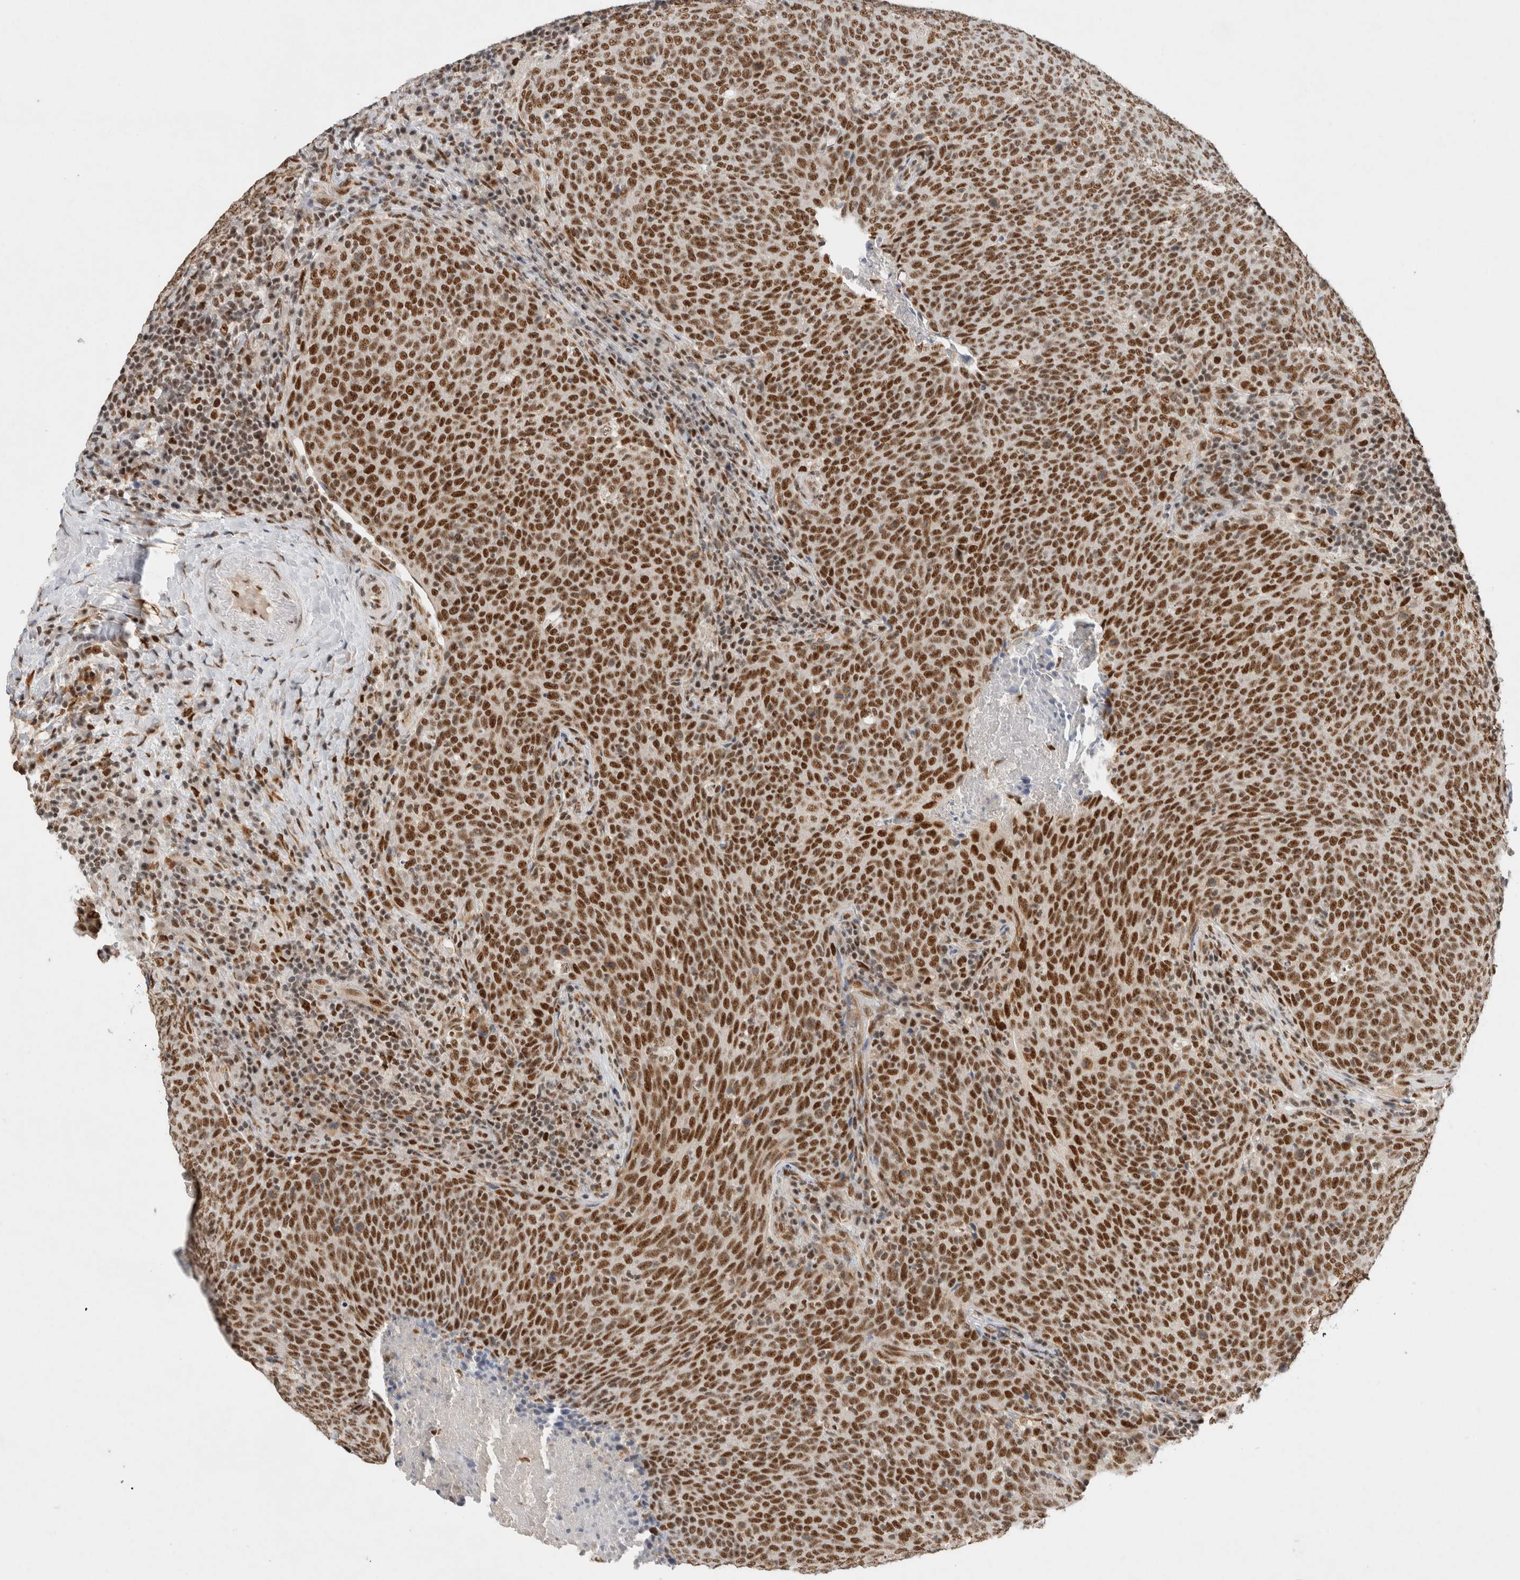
{"staining": {"intensity": "strong", "quantity": ">75%", "location": "nuclear"}, "tissue": "head and neck cancer", "cell_type": "Tumor cells", "image_type": "cancer", "snomed": [{"axis": "morphology", "description": "Squamous cell carcinoma, NOS"}, {"axis": "morphology", "description": "Squamous cell carcinoma, metastatic, NOS"}, {"axis": "topography", "description": "Lymph node"}, {"axis": "topography", "description": "Head-Neck"}], "caption": "Protein staining demonstrates strong nuclear expression in approximately >75% of tumor cells in head and neck cancer.", "gene": "DDX42", "patient": {"sex": "male", "age": 62}}